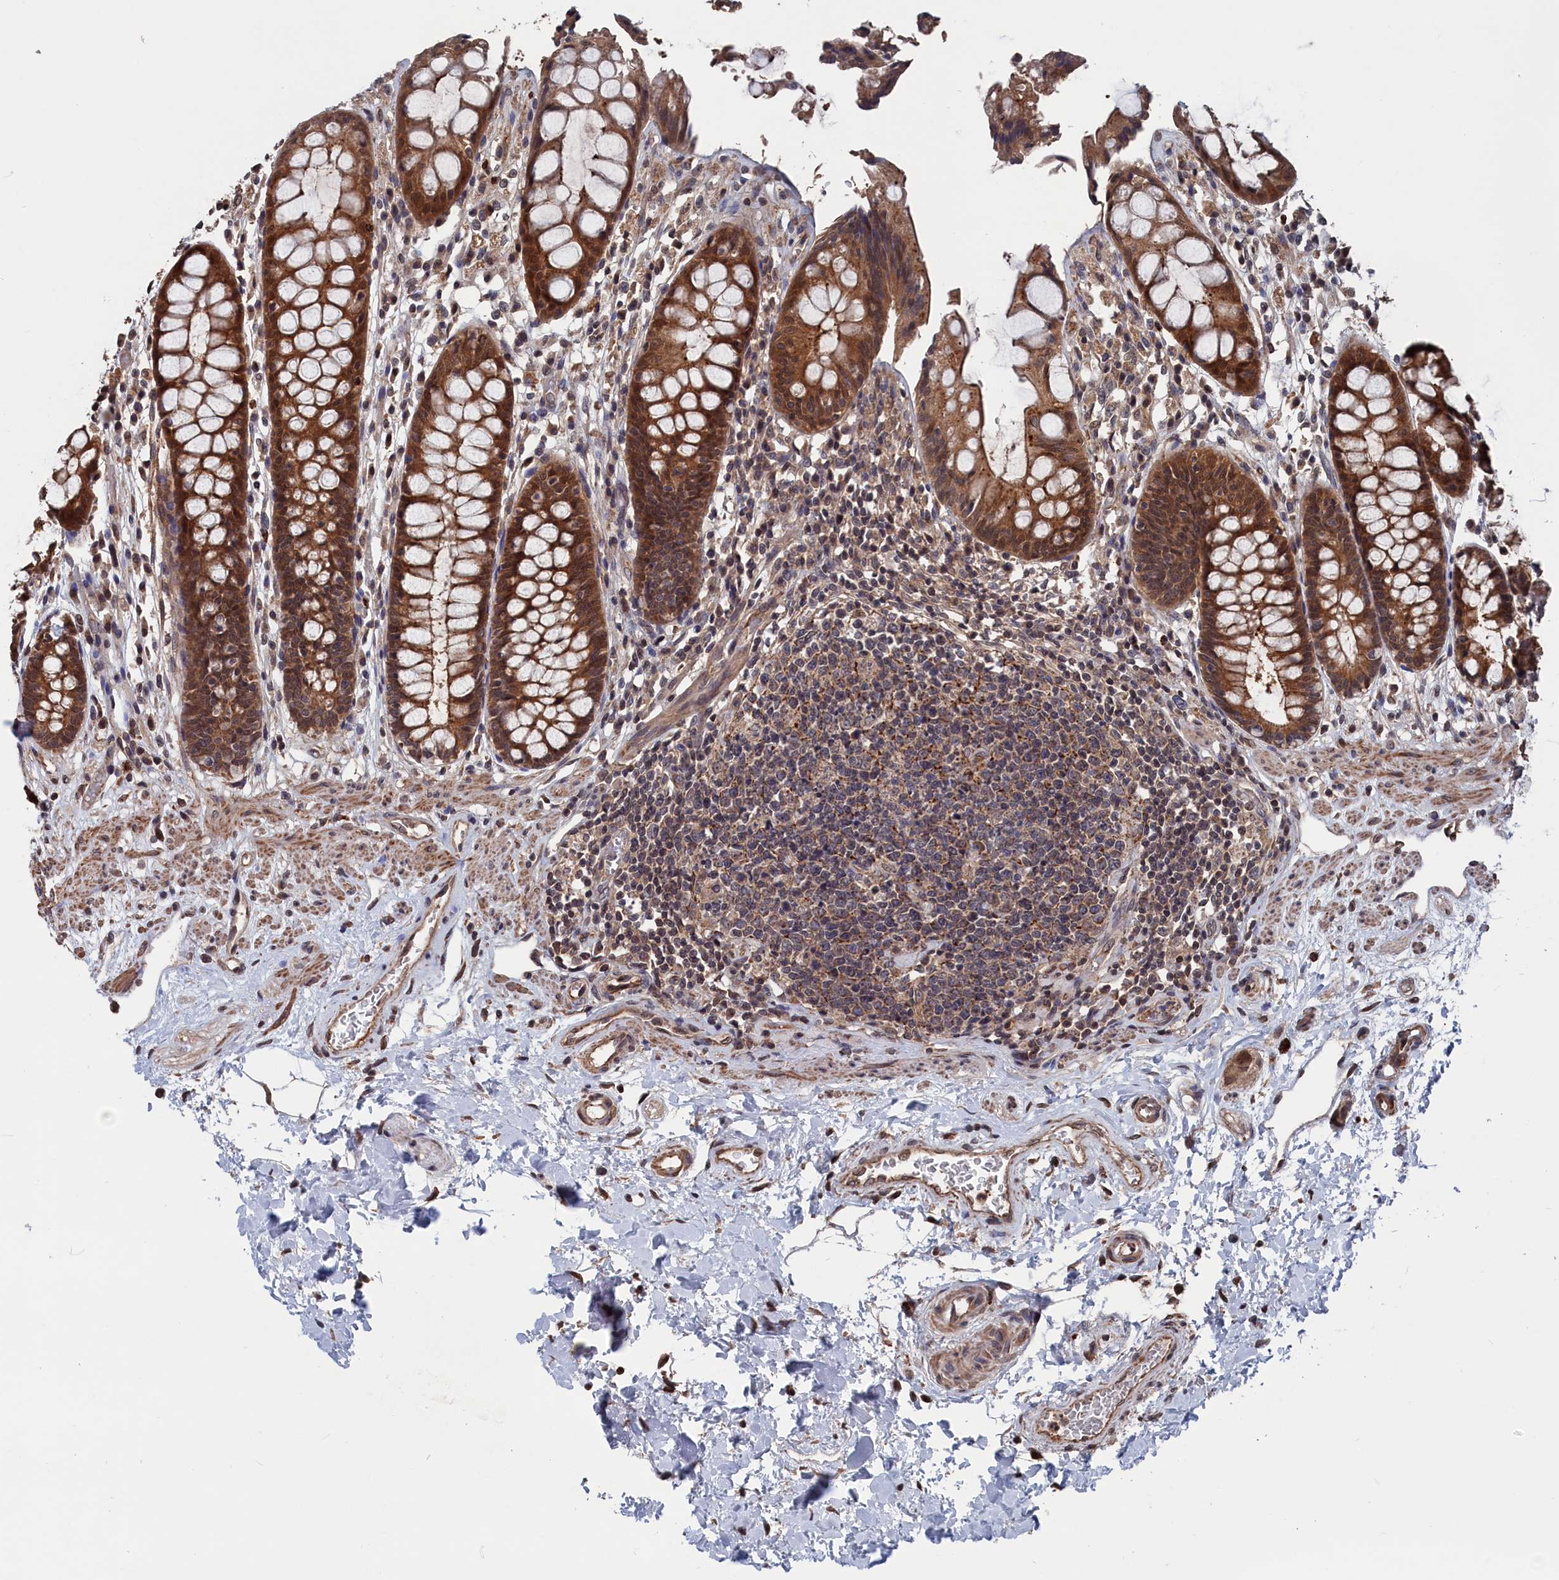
{"staining": {"intensity": "strong", "quantity": ">75%", "location": "cytoplasmic/membranous,nuclear"}, "tissue": "rectum", "cell_type": "Glandular cells", "image_type": "normal", "snomed": [{"axis": "morphology", "description": "Normal tissue, NOS"}, {"axis": "topography", "description": "Rectum"}], "caption": "An image showing strong cytoplasmic/membranous,nuclear staining in about >75% of glandular cells in normal rectum, as visualized by brown immunohistochemical staining.", "gene": "PDE12", "patient": {"sex": "male", "age": 64}}